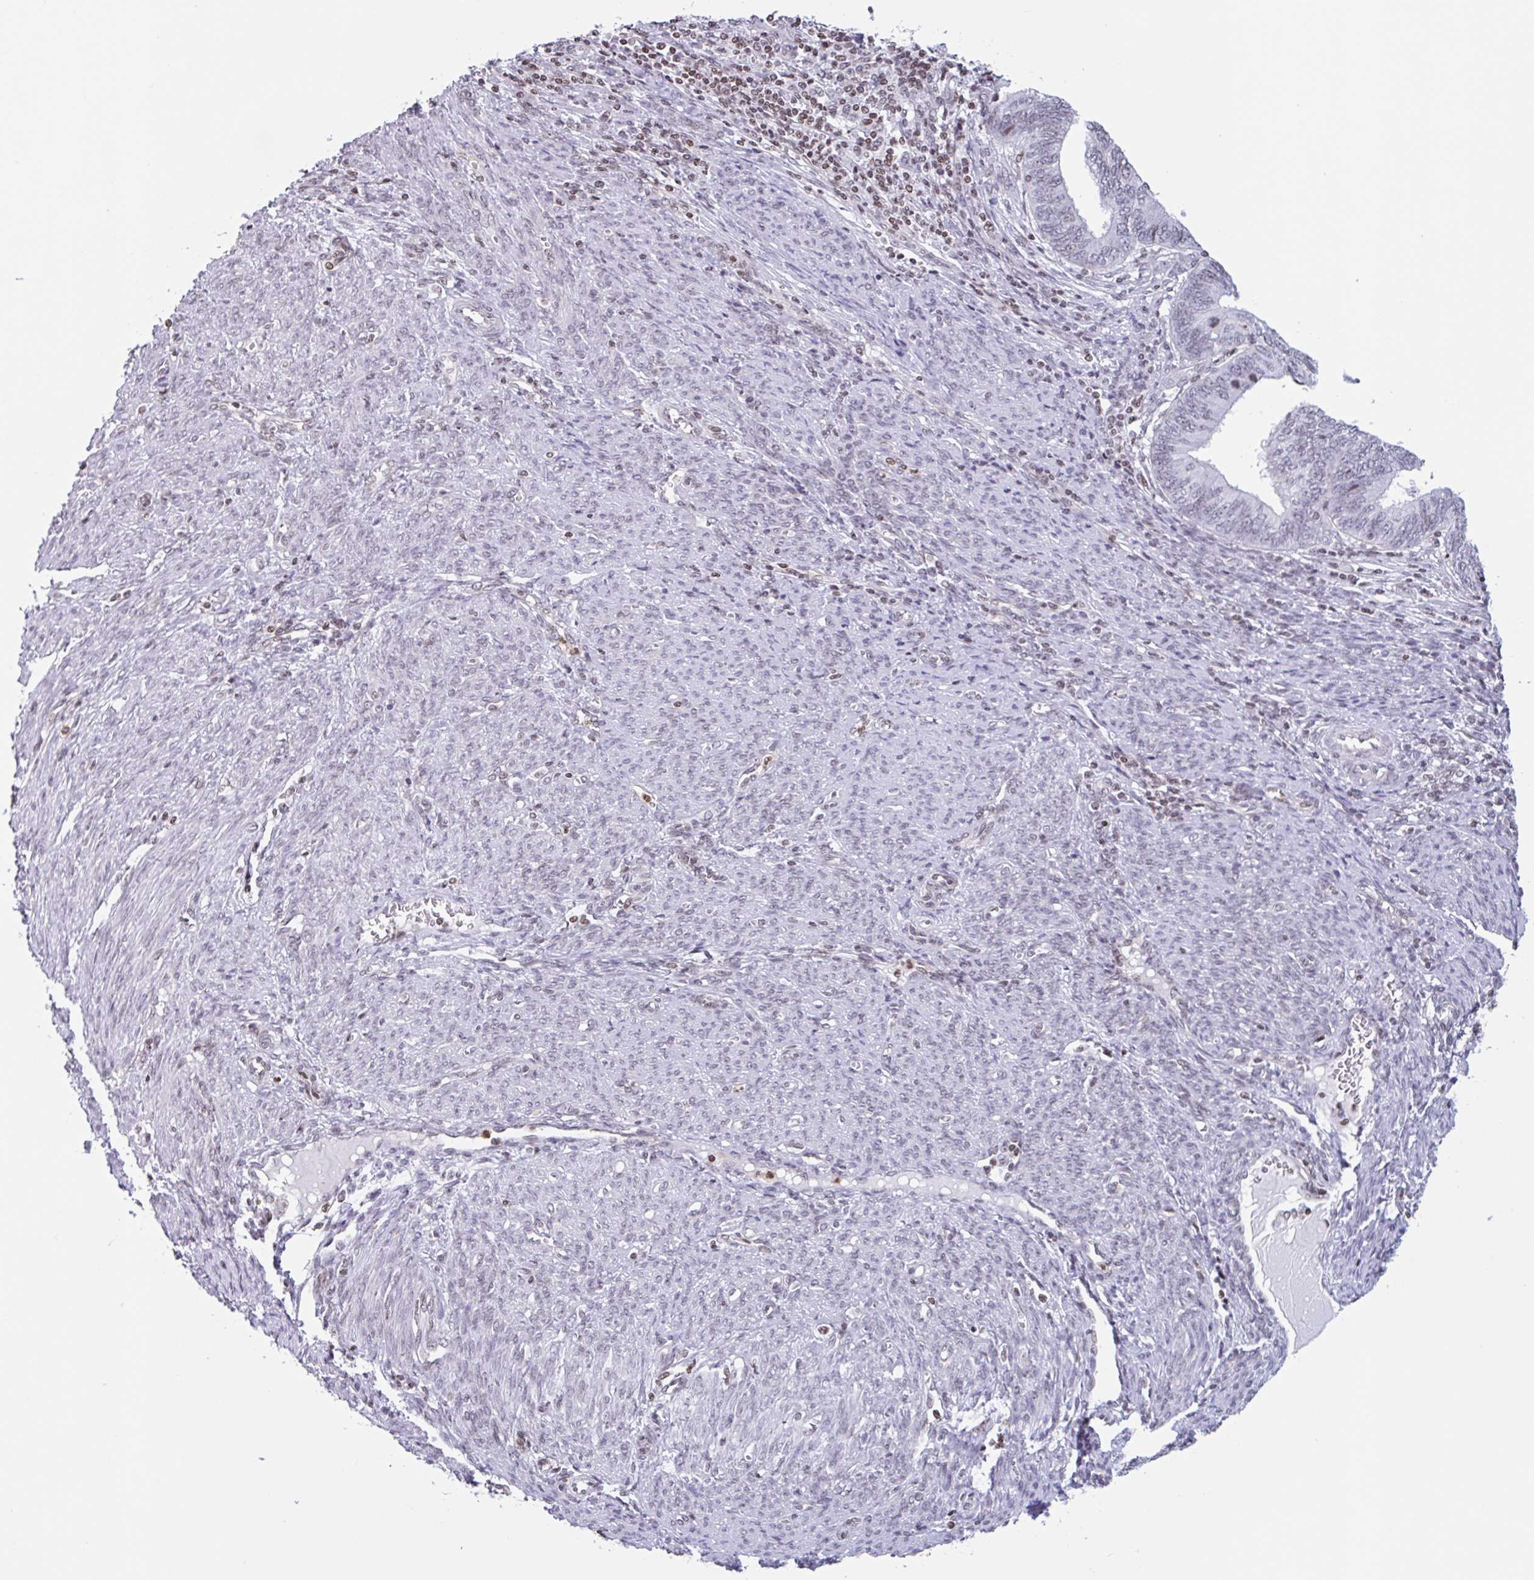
{"staining": {"intensity": "weak", "quantity": "25%-75%", "location": "nuclear"}, "tissue": "endometrial cancer", "cell_type": "Tumor cells", "image_type": "cancer", "snomed": [{"axis": "morphology", "description": "Adenocarcinoma, NOS"}, {"axis": "topography", "description": "Uterus"}, {"axis": "topography", "description": "Endometrium"}], "caption": "A brown stain shows weak nuclear positivity of a protein in endometrial cancer tumor cells.", "gene": "NOL6", "patient": {"sex": "female", "age": 70}}